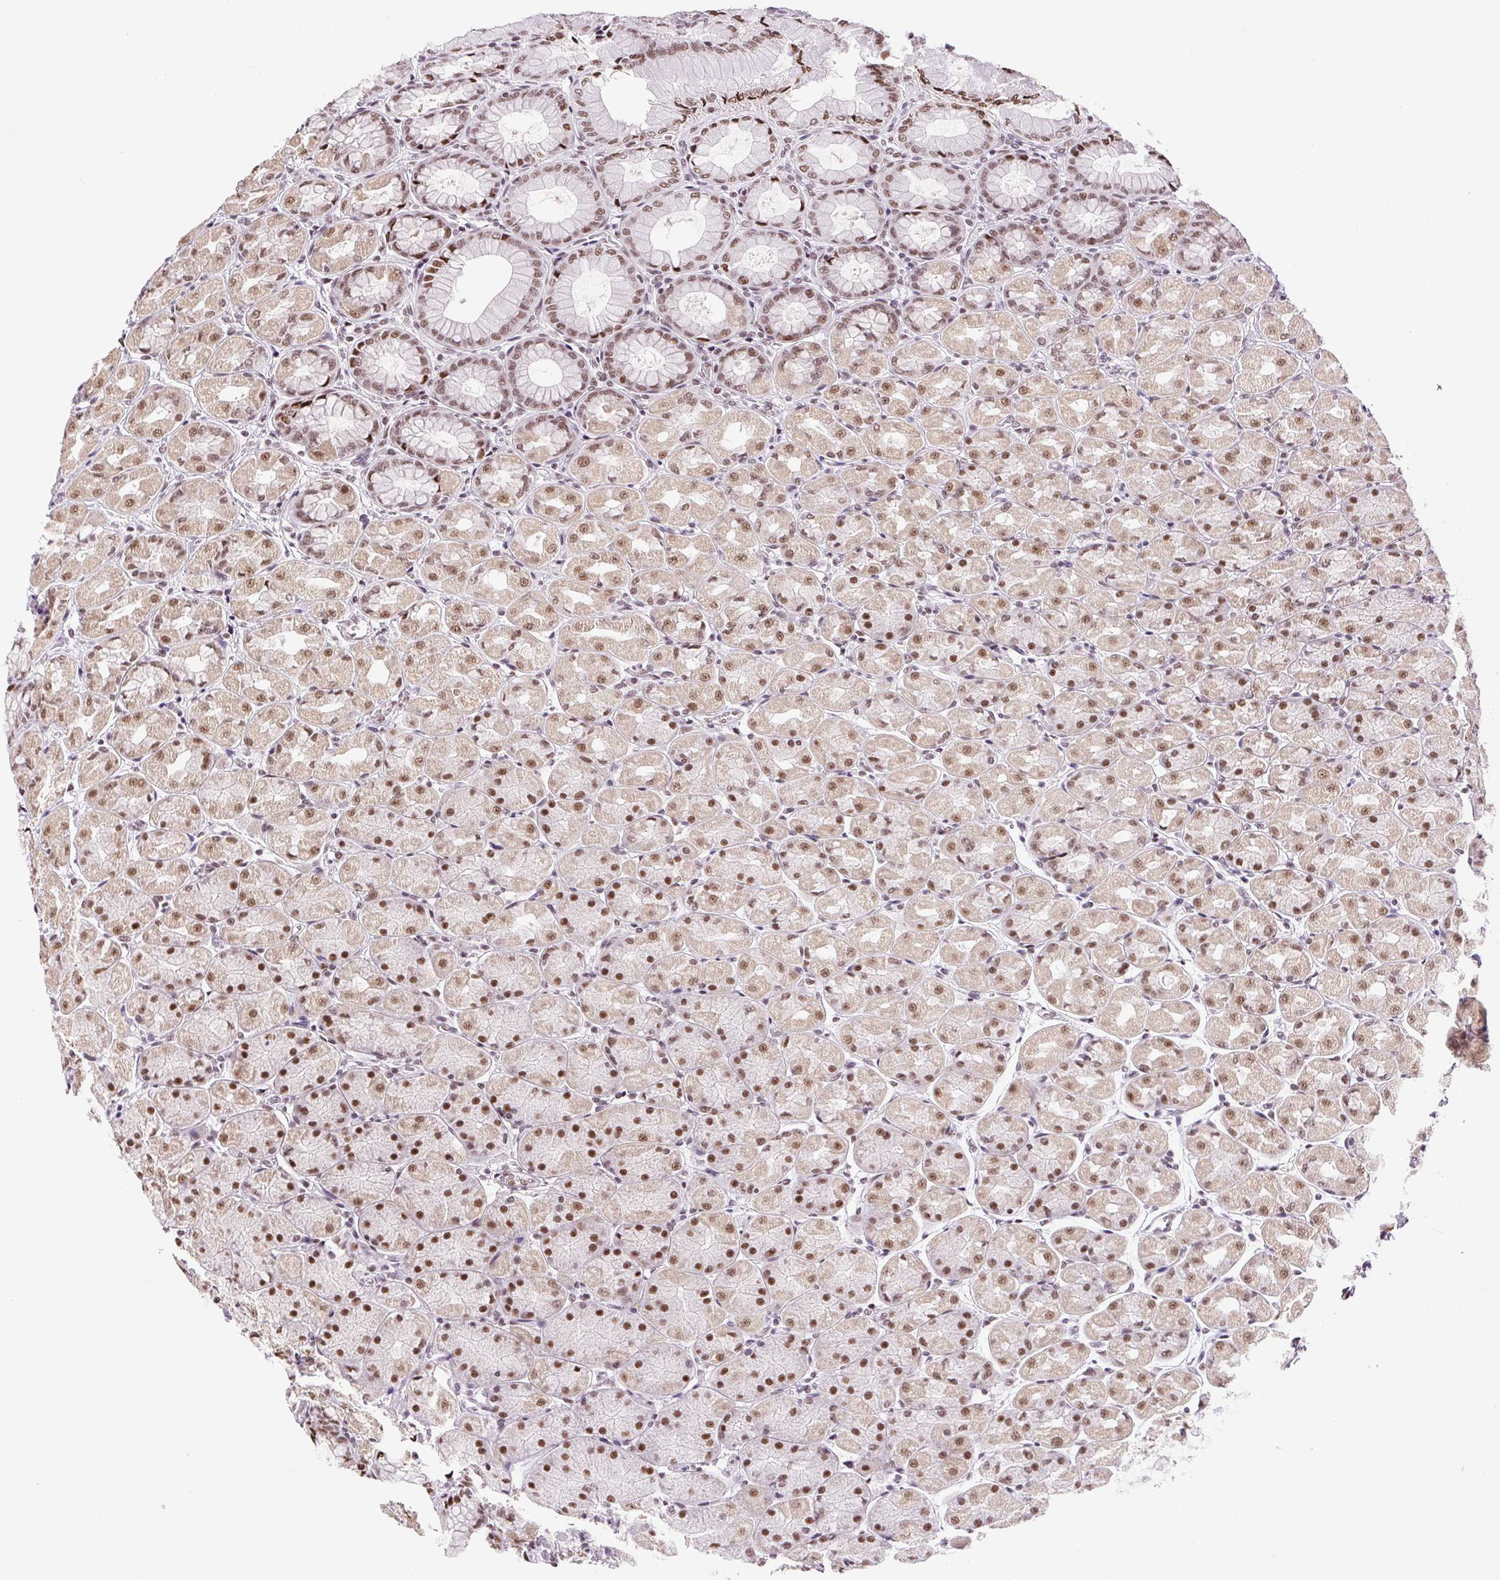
{"staining": {"intensity": "strong", "quantity": "25%-75%", "location": "nuclear"}, "tissue": "stomach", "cell_type": "Glandular cells", "image_type": "normal", "snomed": [{"axis": "morphology", "description": "Normal tissue, NOS"}, {"axis": "topography", "description": "Stomach, upper"}], "caption": "This image displays immunohistochemistry (IHC) staining of unremarkable human stomach, with high strong nuclear staining in approximately 25%-75% of glandular cells.", "gene": "TRA2B", "patient": {"sex": "female", "age": 56}}